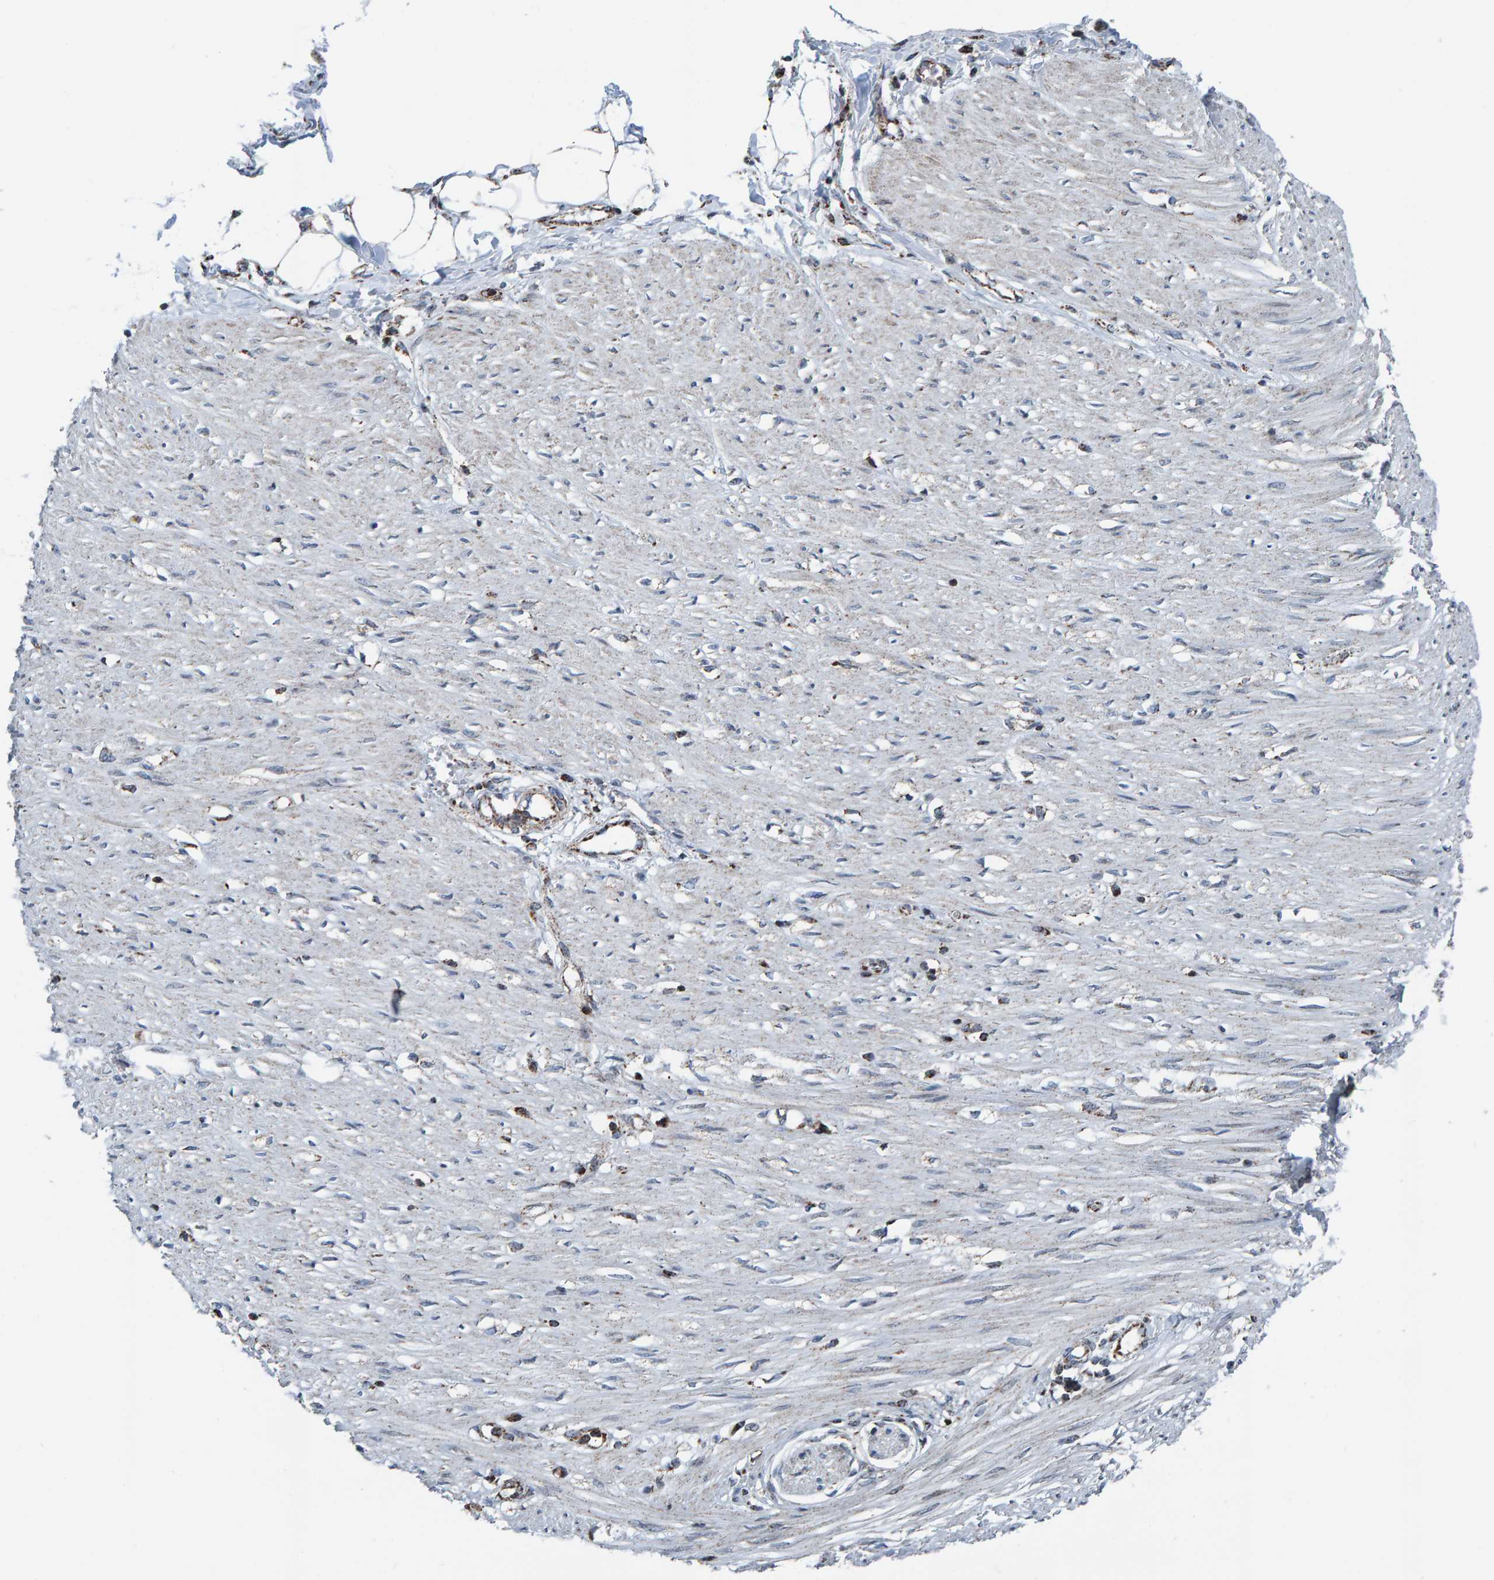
{"staining": {"intensity": "strong", "quantity": "25%-75%", "location": "cytoplasmic/membranous"}, "tissue": "adipose tissue", "cell_type": "Adipocytes", "image_type": "normal", "snomed": [{"axis": "morphology", "description": "Normal tissue, NOS"}, {"axis": "morphology", "description": "Adenocarcinoma, NOS"}, {"axis": "topography", "description": "Colon"}, {"axis": "topography", "description": "Peripheral nerve tissue"}], "caption": "Adipose tissue stained for a protein displays strong cytoplasmic/membranous positivity in adipocytes. Immunohistochemistry (ihc) stains the protein in brown and the nuclei are stained blue.", "gene": "ZNF48", "patient": {"sex": "male", "age": 14}}